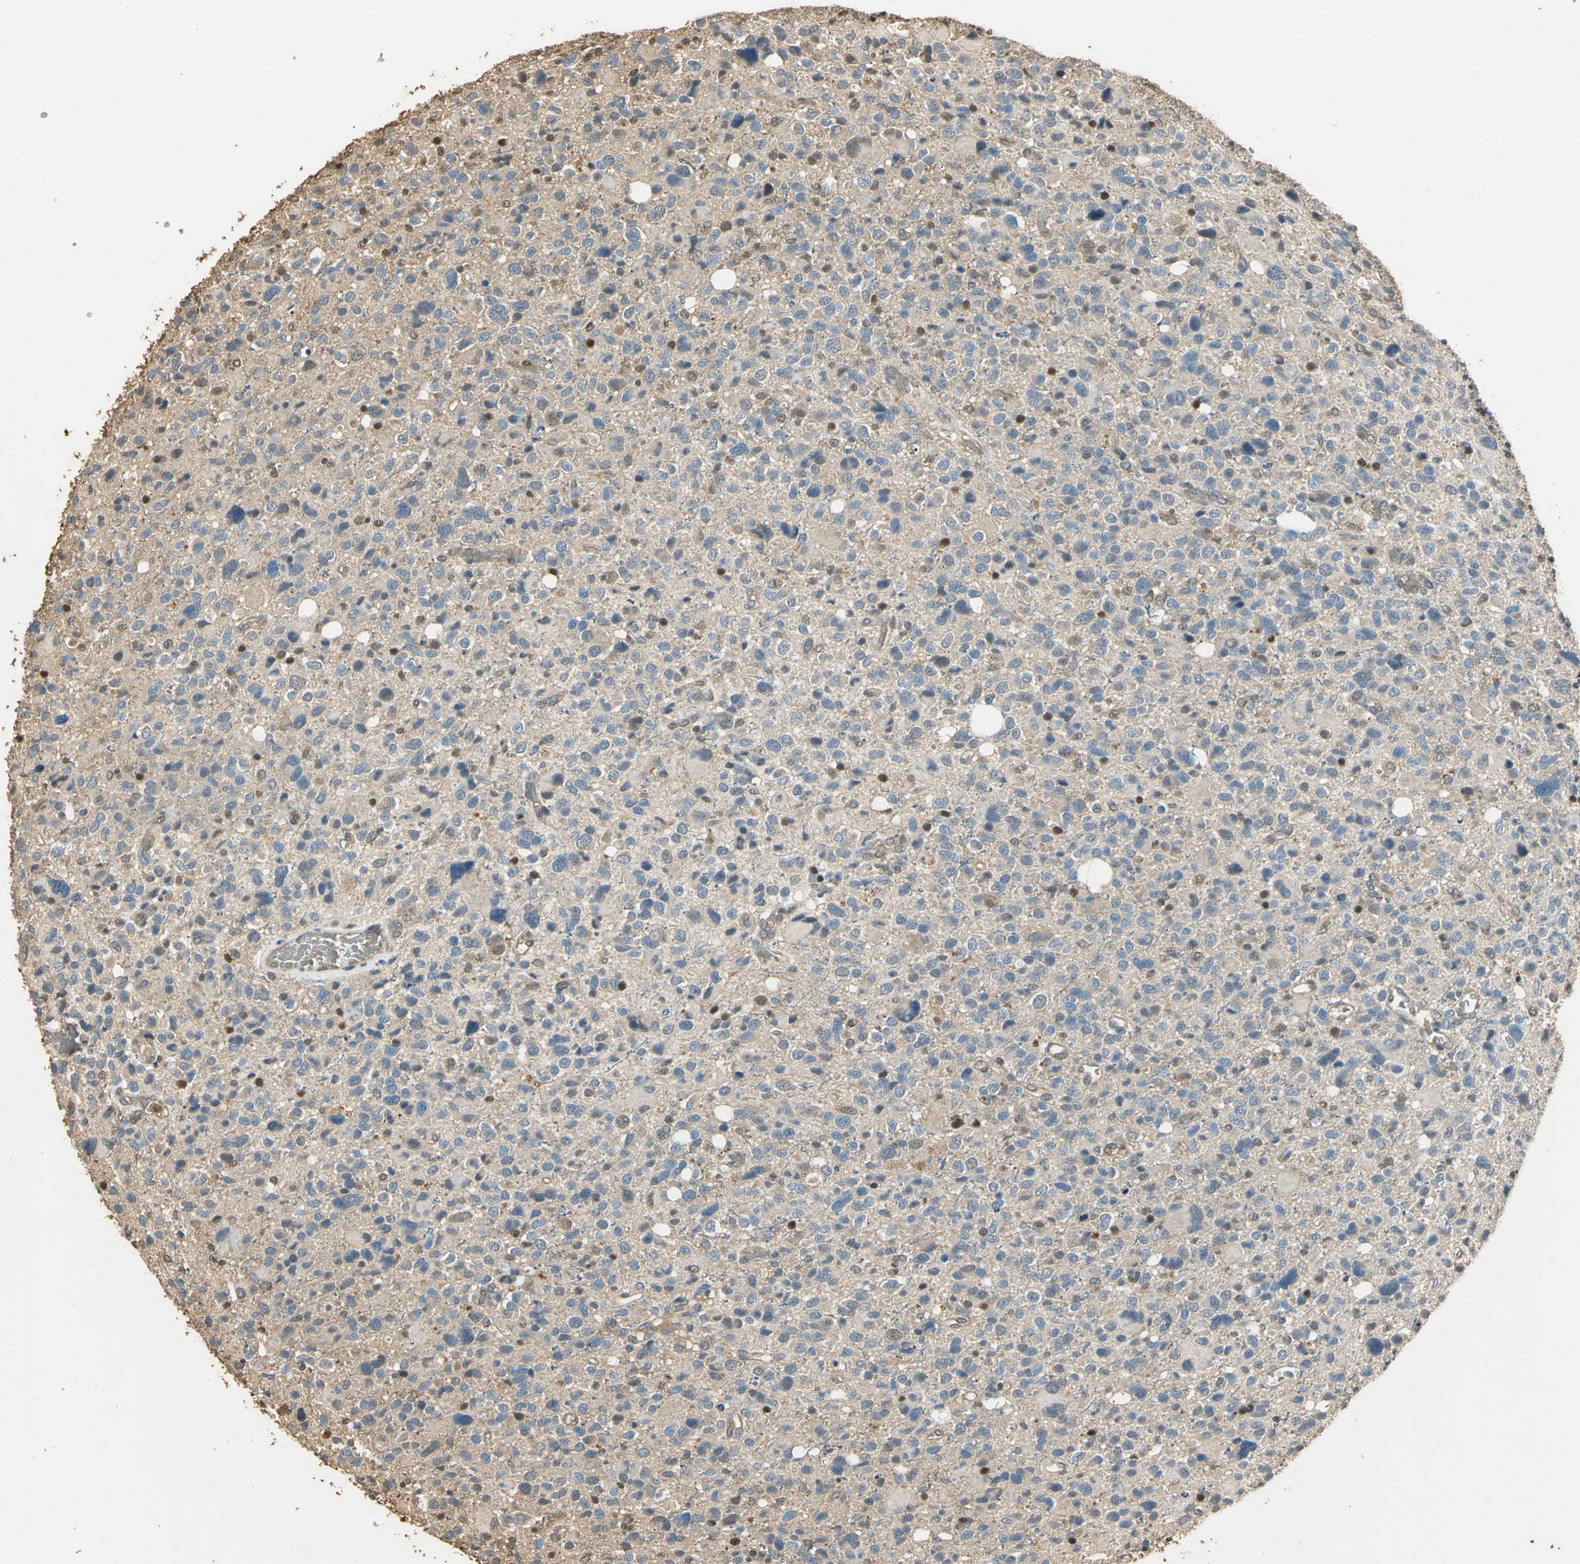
{"staining": {"intensity": "weak", "quantity": ">75%", "location": "cytoplasmic/membranous"}, "tissue": "glioma", "cell_type": "Tumor cells", "image_type": "cancer", "snomed": [{"axis": "morphology", "description": "Glioma, malignant, High grade"}, {"axis": "topography", "description": "Brain"}], "caption": "This photomicrograph shows immunohistochemistry (IHC) staining of malignant high-grade glioma, with low weak cytoplasmic/membranous positivity in approximately >75% of tumor cells.", "gene": "GAPDH", "patient": {"sex": "male", "age": 48}}